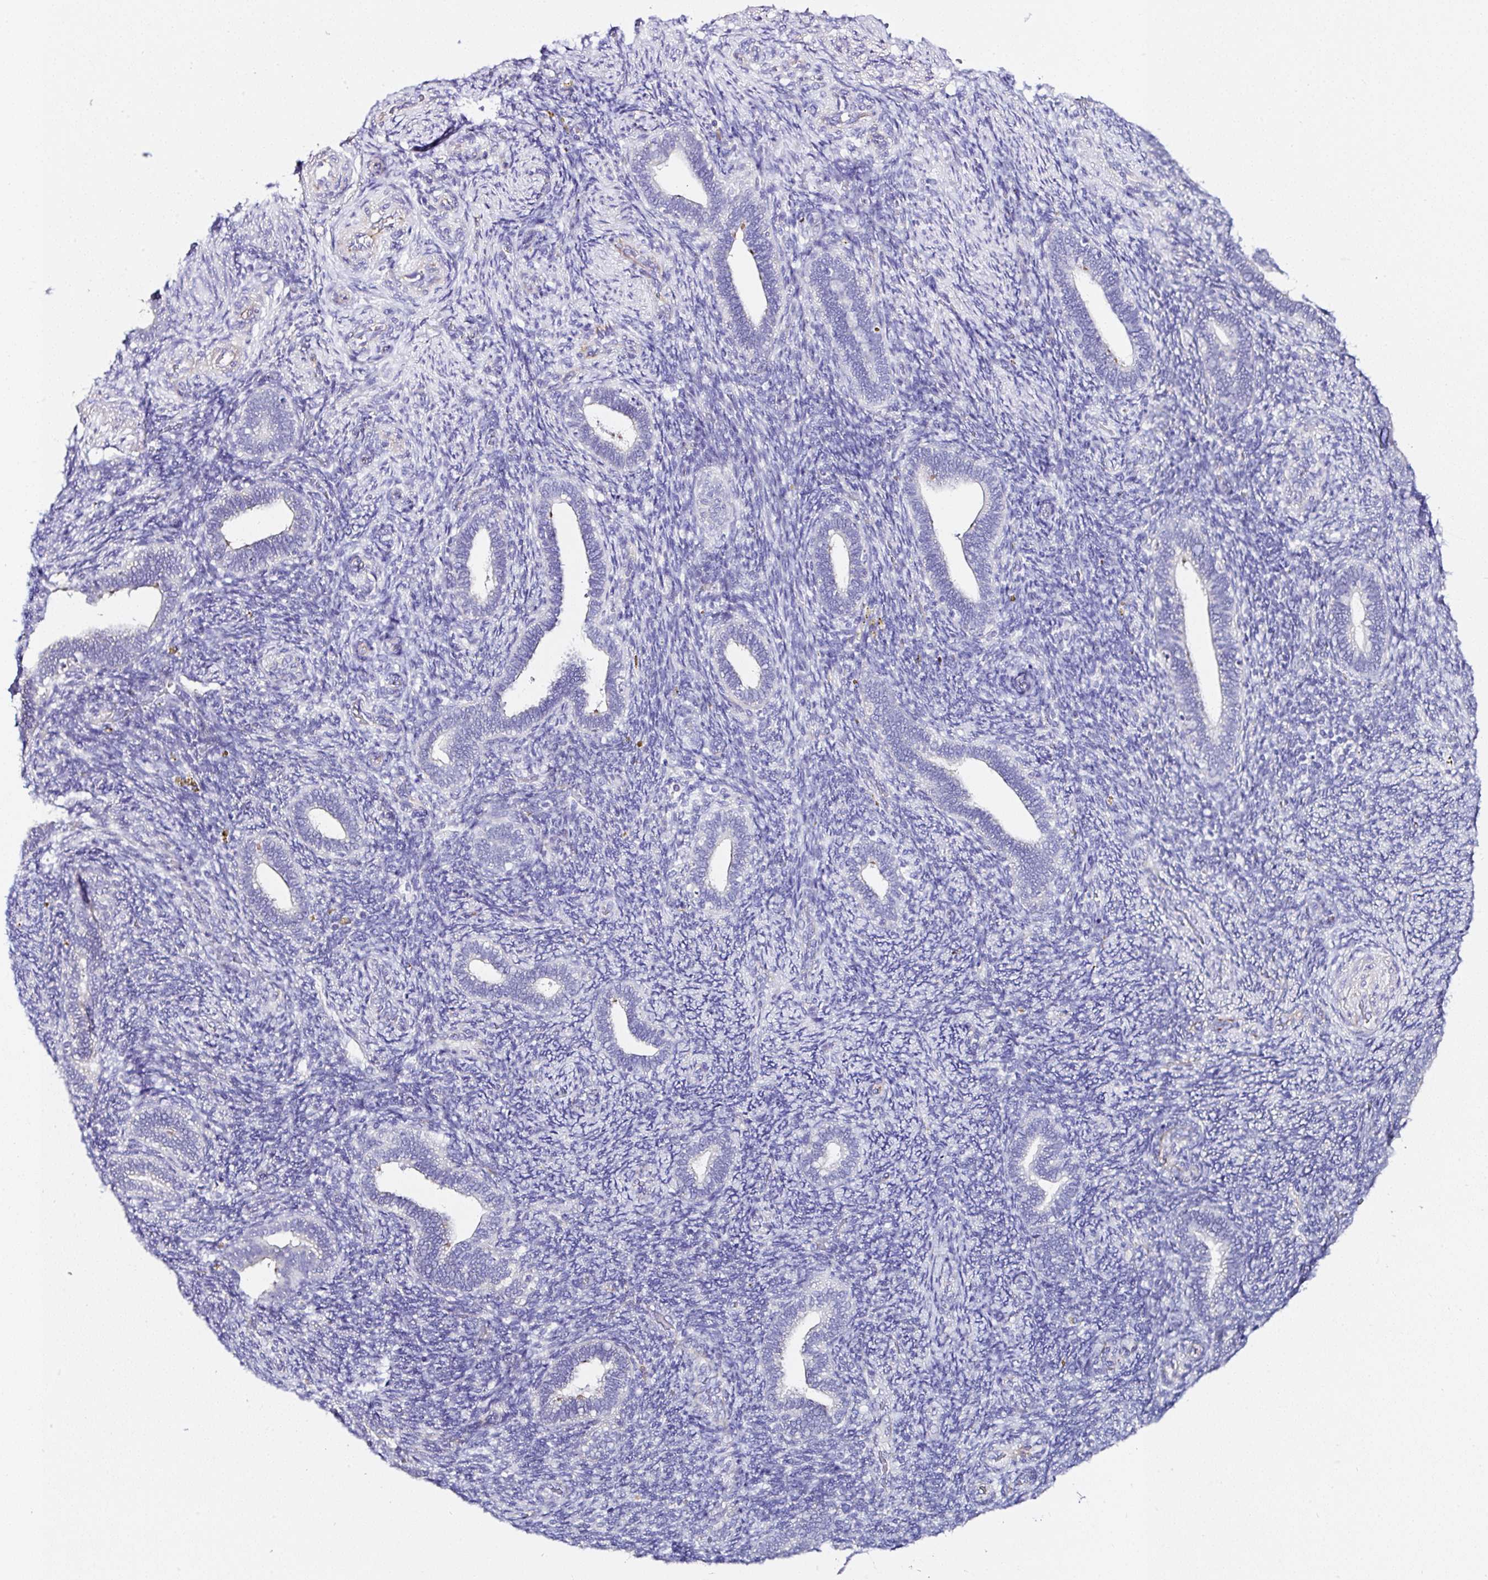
{"staining": {"intensity": "negative", "quantity": "none", "location": "none"}, "tissue": "endometrium", "cell_type": "Cells in endometrial stroma", "image_type": "normal", "snomed": [{"axis": "morphology", "description": "Normal tissue, NOS"}, {"axis": "topography", "description": "Endometrium"}], "caption": "A histopathology image of endometrium stained for a protein exhibits no brown staining in cells in endometrial stroma.", "gene": "TMPRSS11E", "patient": {"sex": "female", "age": 34}}